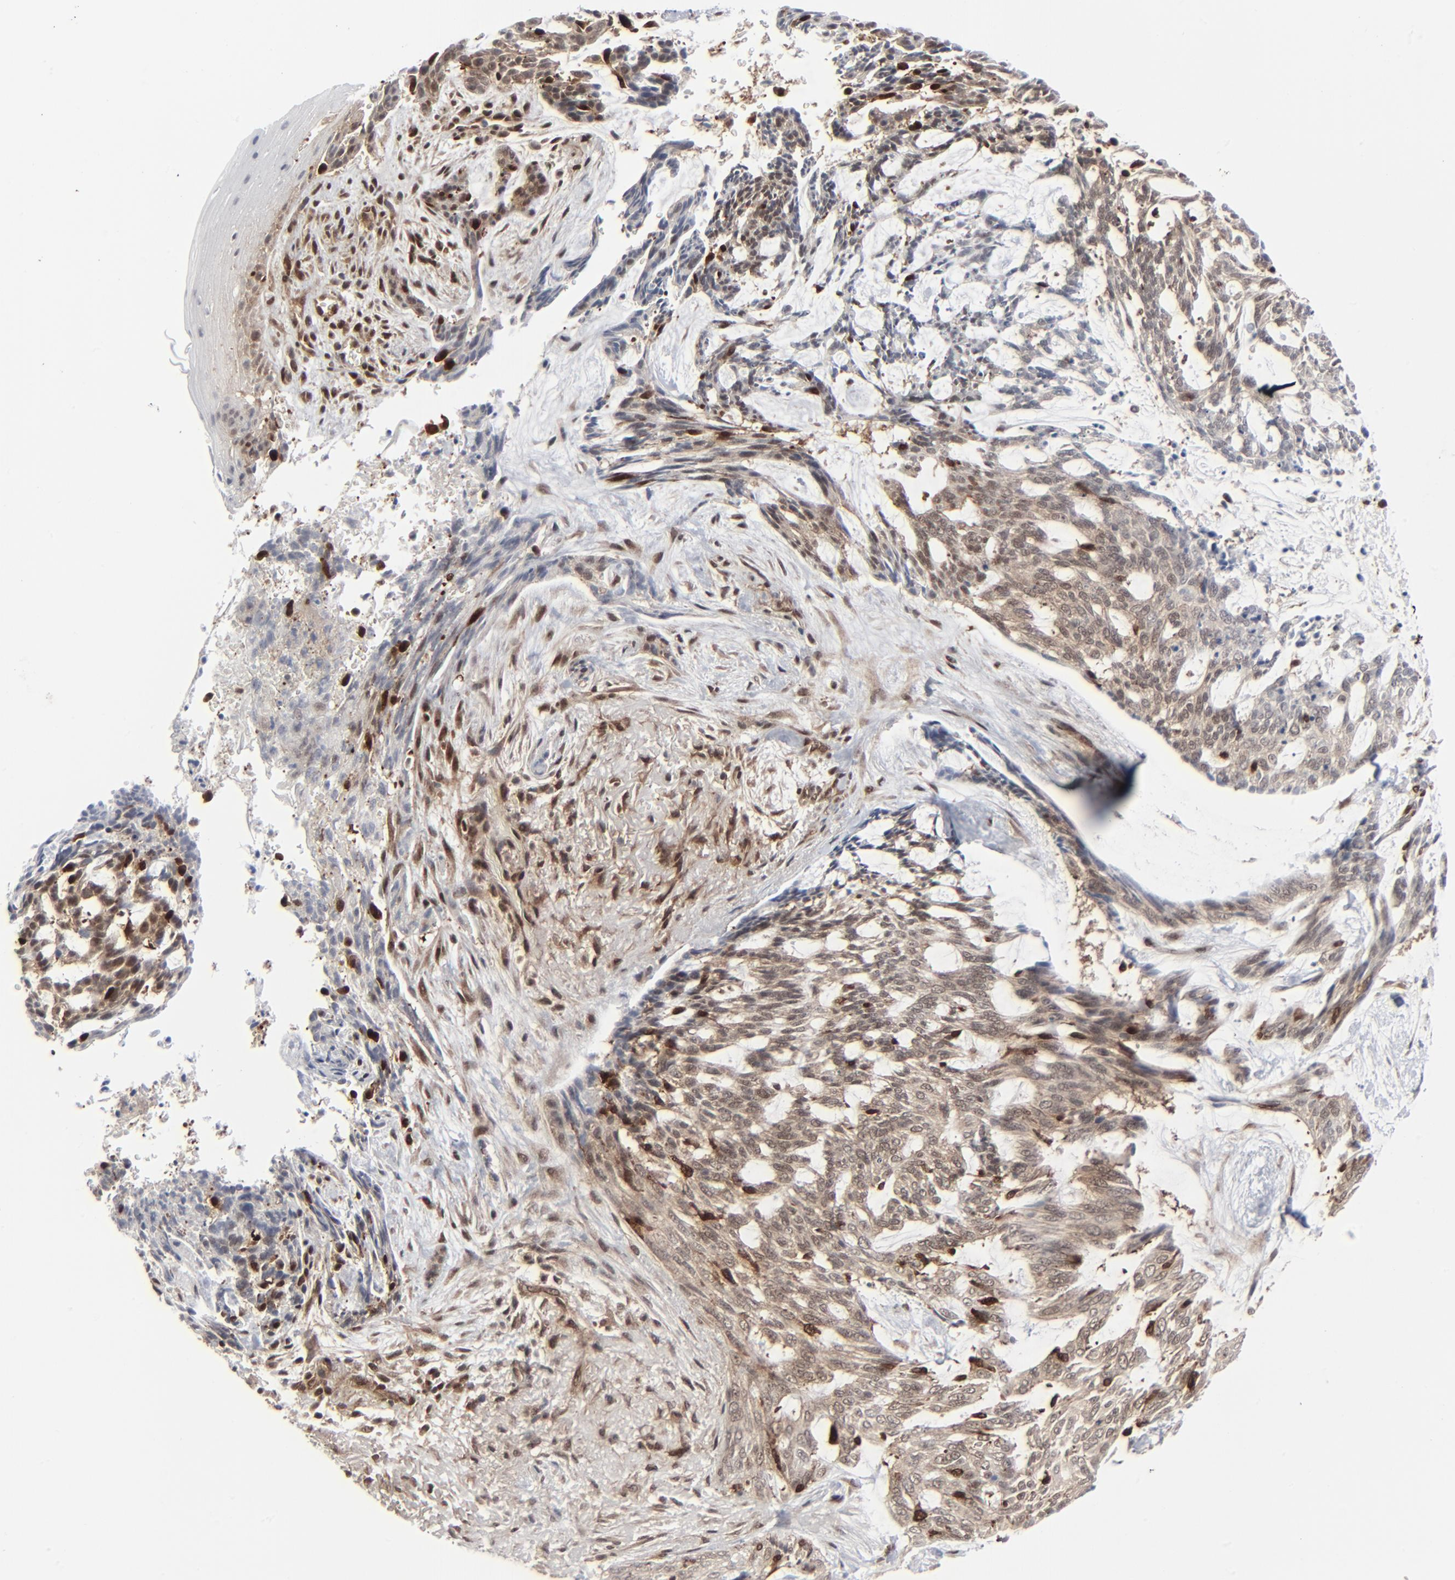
{"staining": {"intensity": "weak", "quantity": "25%-75%", "location": "cytoplasmic/membranous"}, "tissue": "skin cancer", "cell_type": "Tumor cells", "image_type": "cancer", "snomed": [{"axis": "morphology", "description": "Normal tissue, NOS"}, {"axis": "morphology", "description": "Basal cell carcinoma"}, {"axis": "topography", "description": "Skin"}], "caption": "Immunohistochemical staining of skin basal cell carcinoma demonstrates low levels of weak cytoplasmic/membranous protein positivity in about 25%-75% of tumor cells.", "gene": "AKT1", "patient": {"sex": "female", "age": 71}}